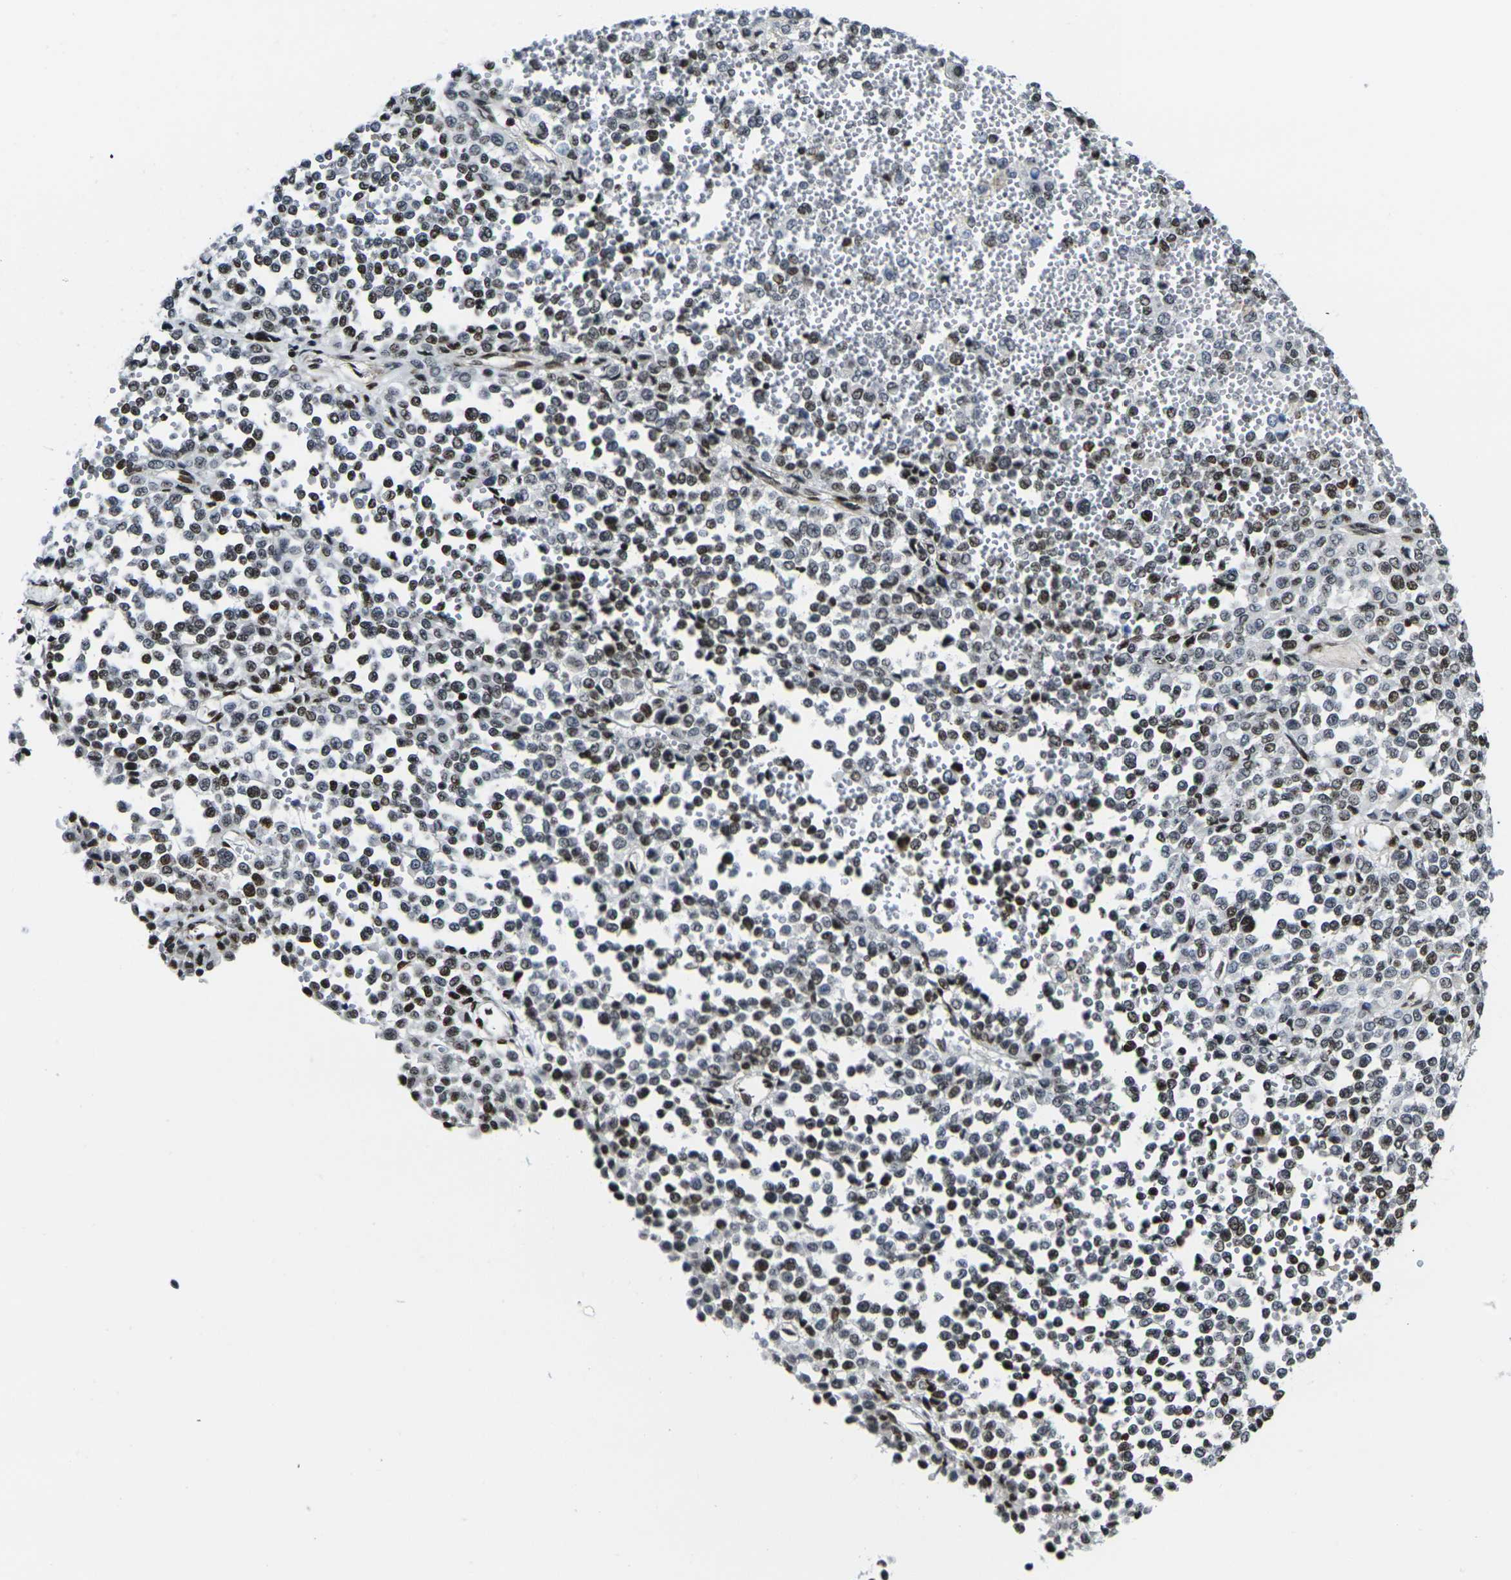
{"staining": {"intensity": "moderate", "quantity": ">75%", "location": "nuclear"}, "tissue": "melanoma", "cell_type": "Tumor cells", "image_type": "cancer", "snomed": [{"axis": "morphology", "description": "Malignant melanoma, Metastatic site"}, {"axis": "topography", "description": "Pancreas"}], "caption": "A photomicrograph of melanoma stained for a protein demonstrates moderate nuclear brown staining in tumor cells.", "gene": "H1-10", "patient": {"sex": "female", "age": 30}}